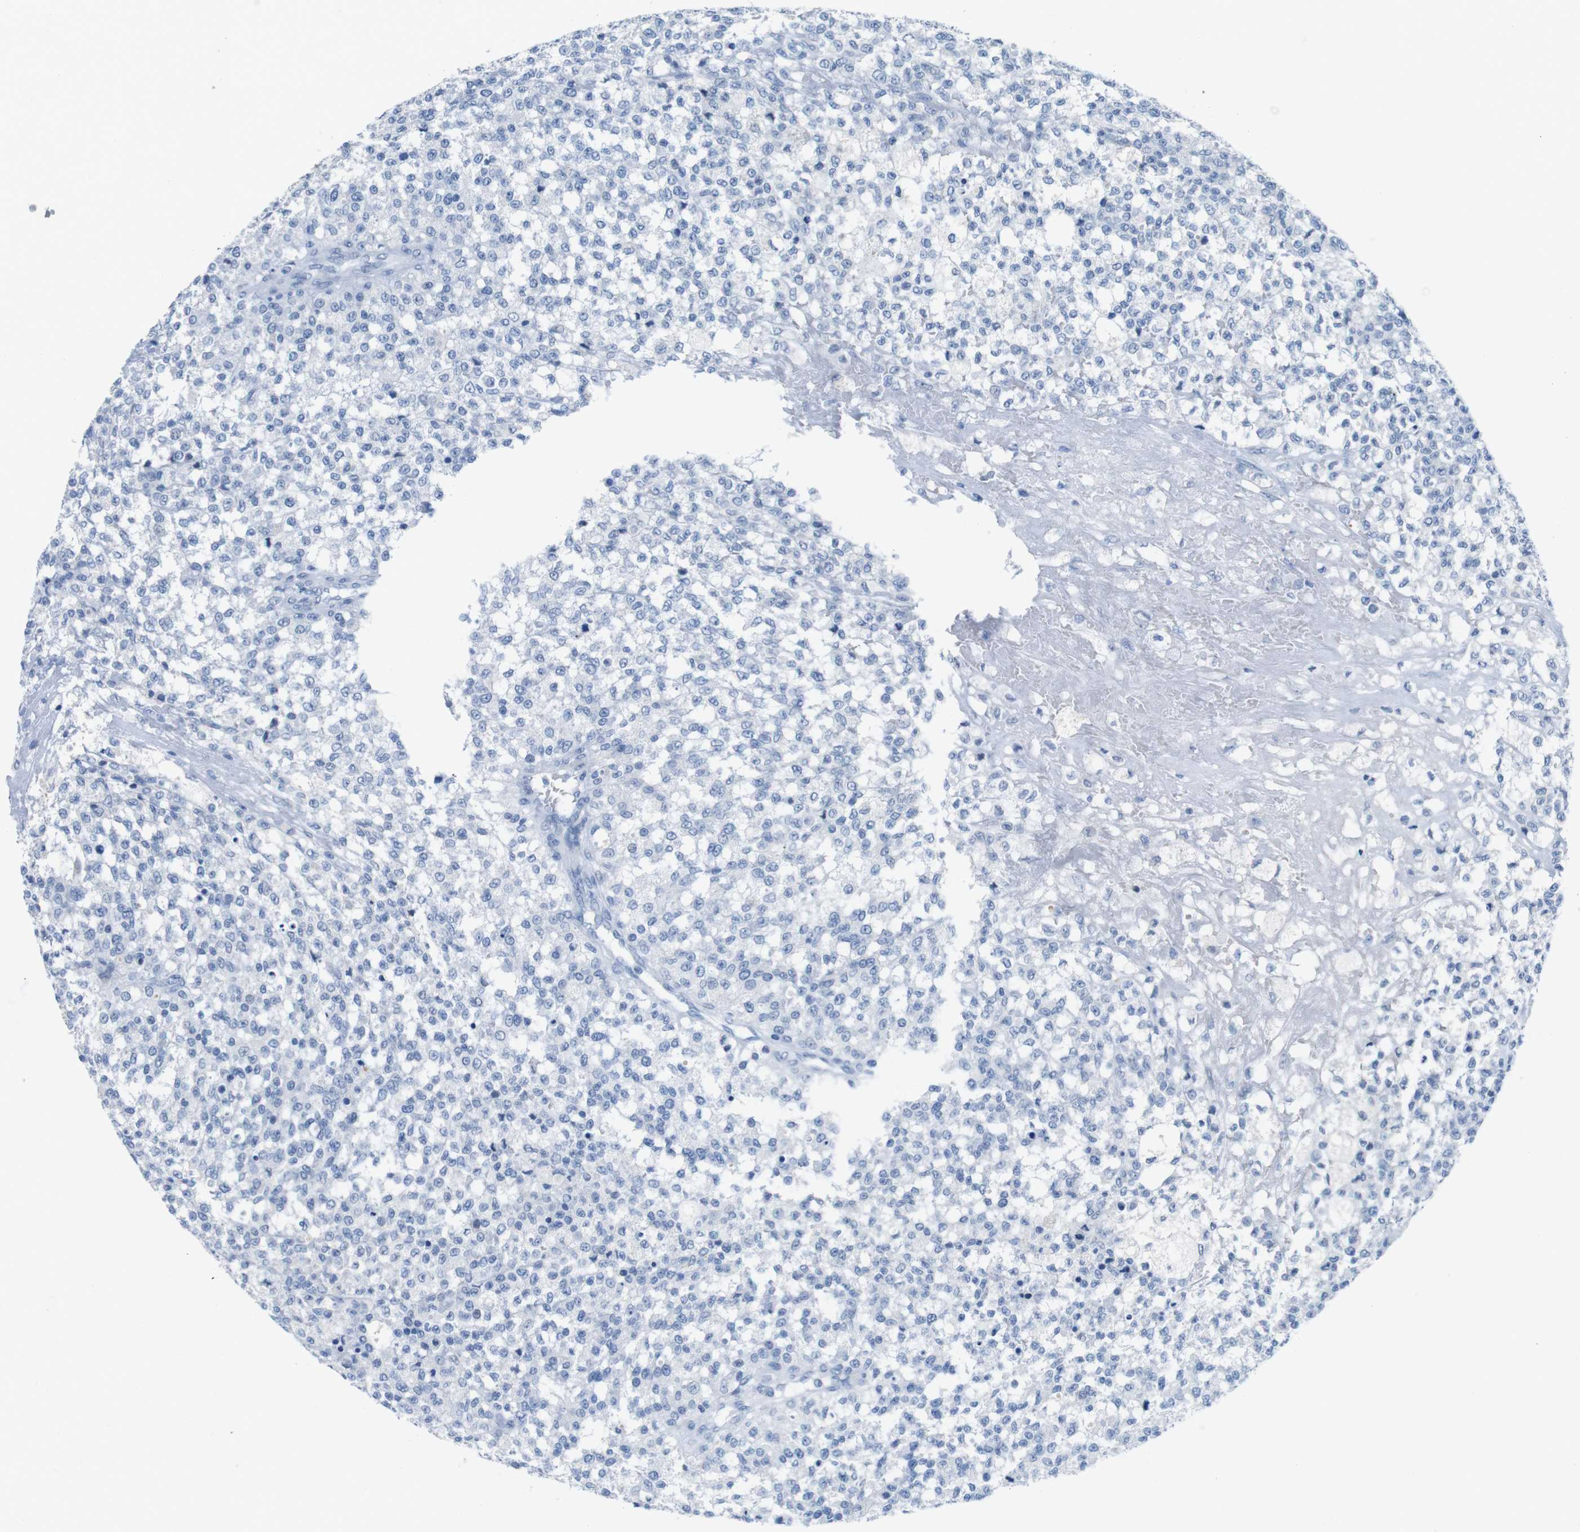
{"staining": {"intensity": "negative", "quantity": "none", "location": "none"}, "tissue": "testis cancer", "cell_type": "Tumor cells", "image_type": "cancer", "snomed": [{"axis": "morphology", "description": "Seminoma, NOS"}, {"axis": "topography", "description": "Testis"}], "caption": "The image reveals no significant expression in tumor cells of testis cancer.", "gene": "OPN1SW", "patient": {"sex": "male", "age": 59}}